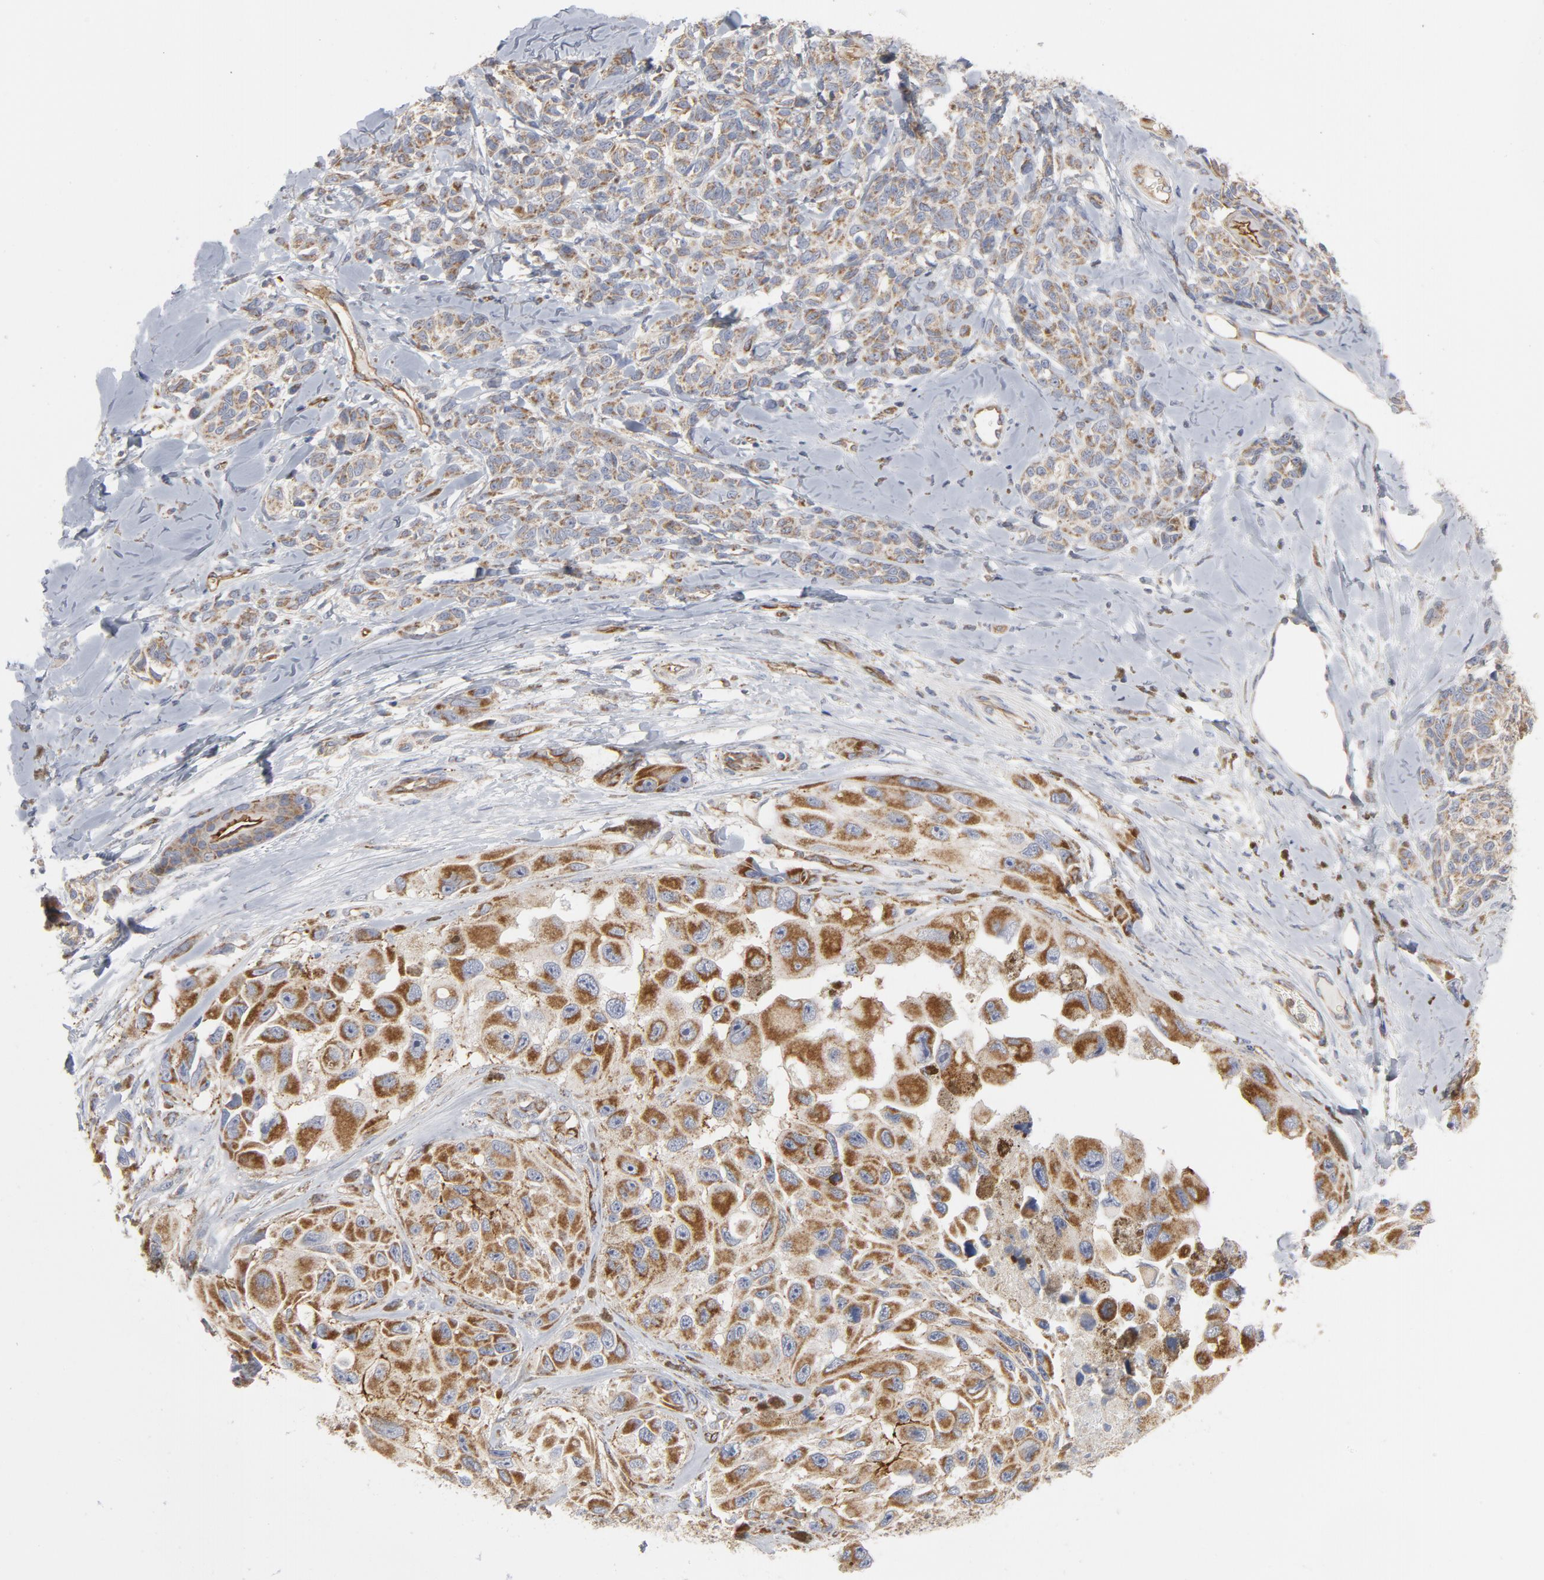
{"staining": {"intensity": "moderate", "quantity": ">75%", "location": "cytoplasmic/membranous"}, "tissue": "melanoma", "cell_type": "Tumor cells", "image_type": "cancer", "snomed": [{"axis": "morphology", "description": "Malignant melanoma, NOS"}, {"axis": "topography", "description": "Skin"}], "caption": "IHC staining of melanoma, which exhibits medium levels of moderate cytoplasmic/membranous expression in about >75% of tumor cells indicating moderate cytoplasmic/membranous protein staining. The staining was performed using DAB (brown) for protein detection and nuclei were counterstained in hematoxylin (blue).", "gene": "OXA1L", "patient": {"sex": "female", "age": 73}}